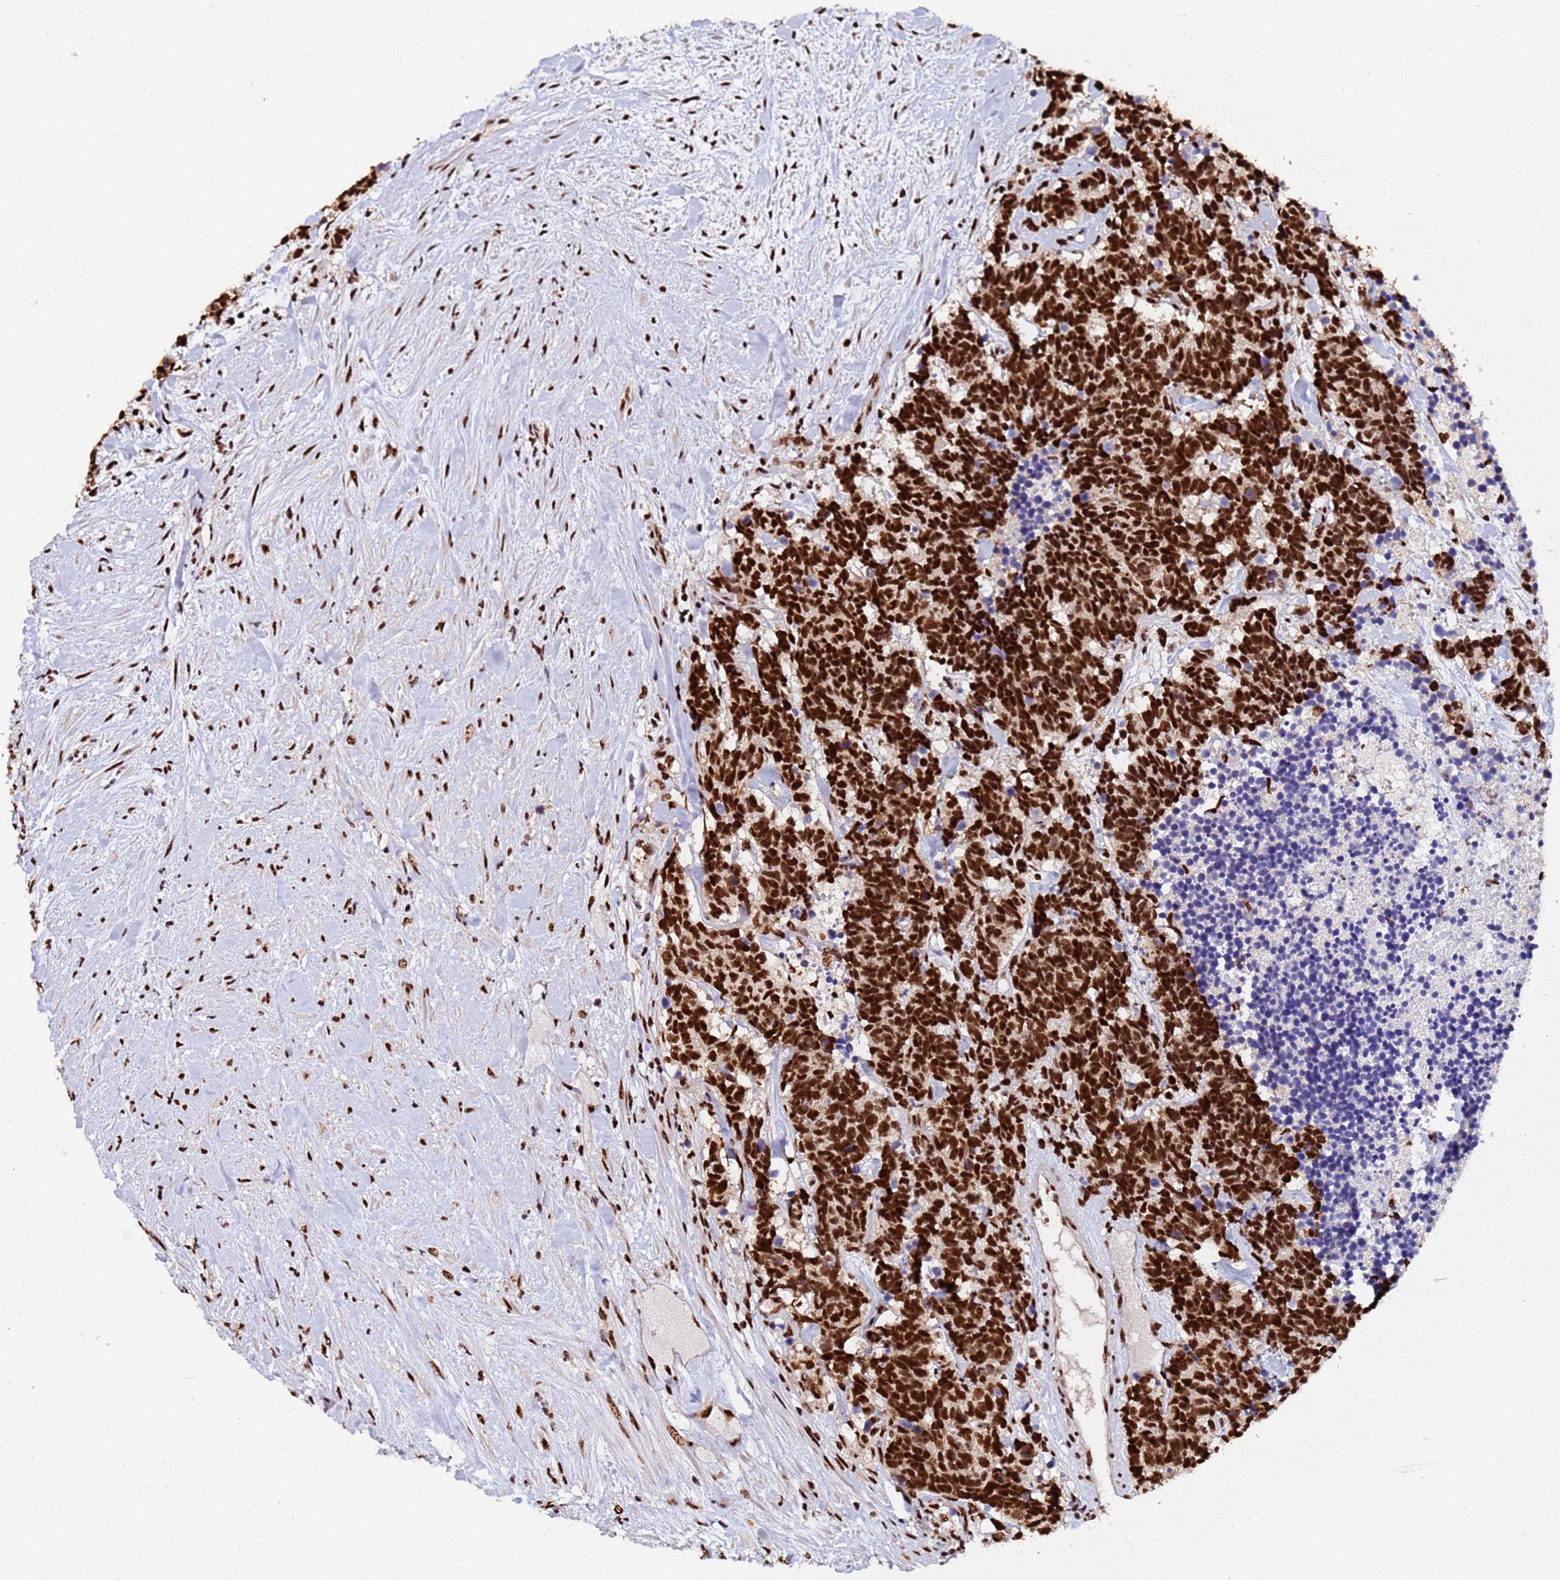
{"staining": {"intensity": "strong", "quantity": ">75%", "location": "nuclear"}, "tissue": "carcinoid", "cell_type": "Tumor cells", "image_type": "cancer", "snomed": [{"axis": "morphology", "description": "Carcinoma, NOS"}, {"axis": "morphology", "description": "Carcinoid, malignant, NOS"}, {"axis": "topography", "description": "Prostate"}], "caption": "DAB (3,3'-diaminobenzidine) immunohistochemical staining of human carcinoid demonstrates strong nuclear protein expression in about >75% of tumor cells. The protein is stained brown, and the nuclei are stained in blue (DAB IHC with brightfield microscopy, high magnification).", "gene": "SF3B2", "patient": {"sex": "male", "age": 57}}